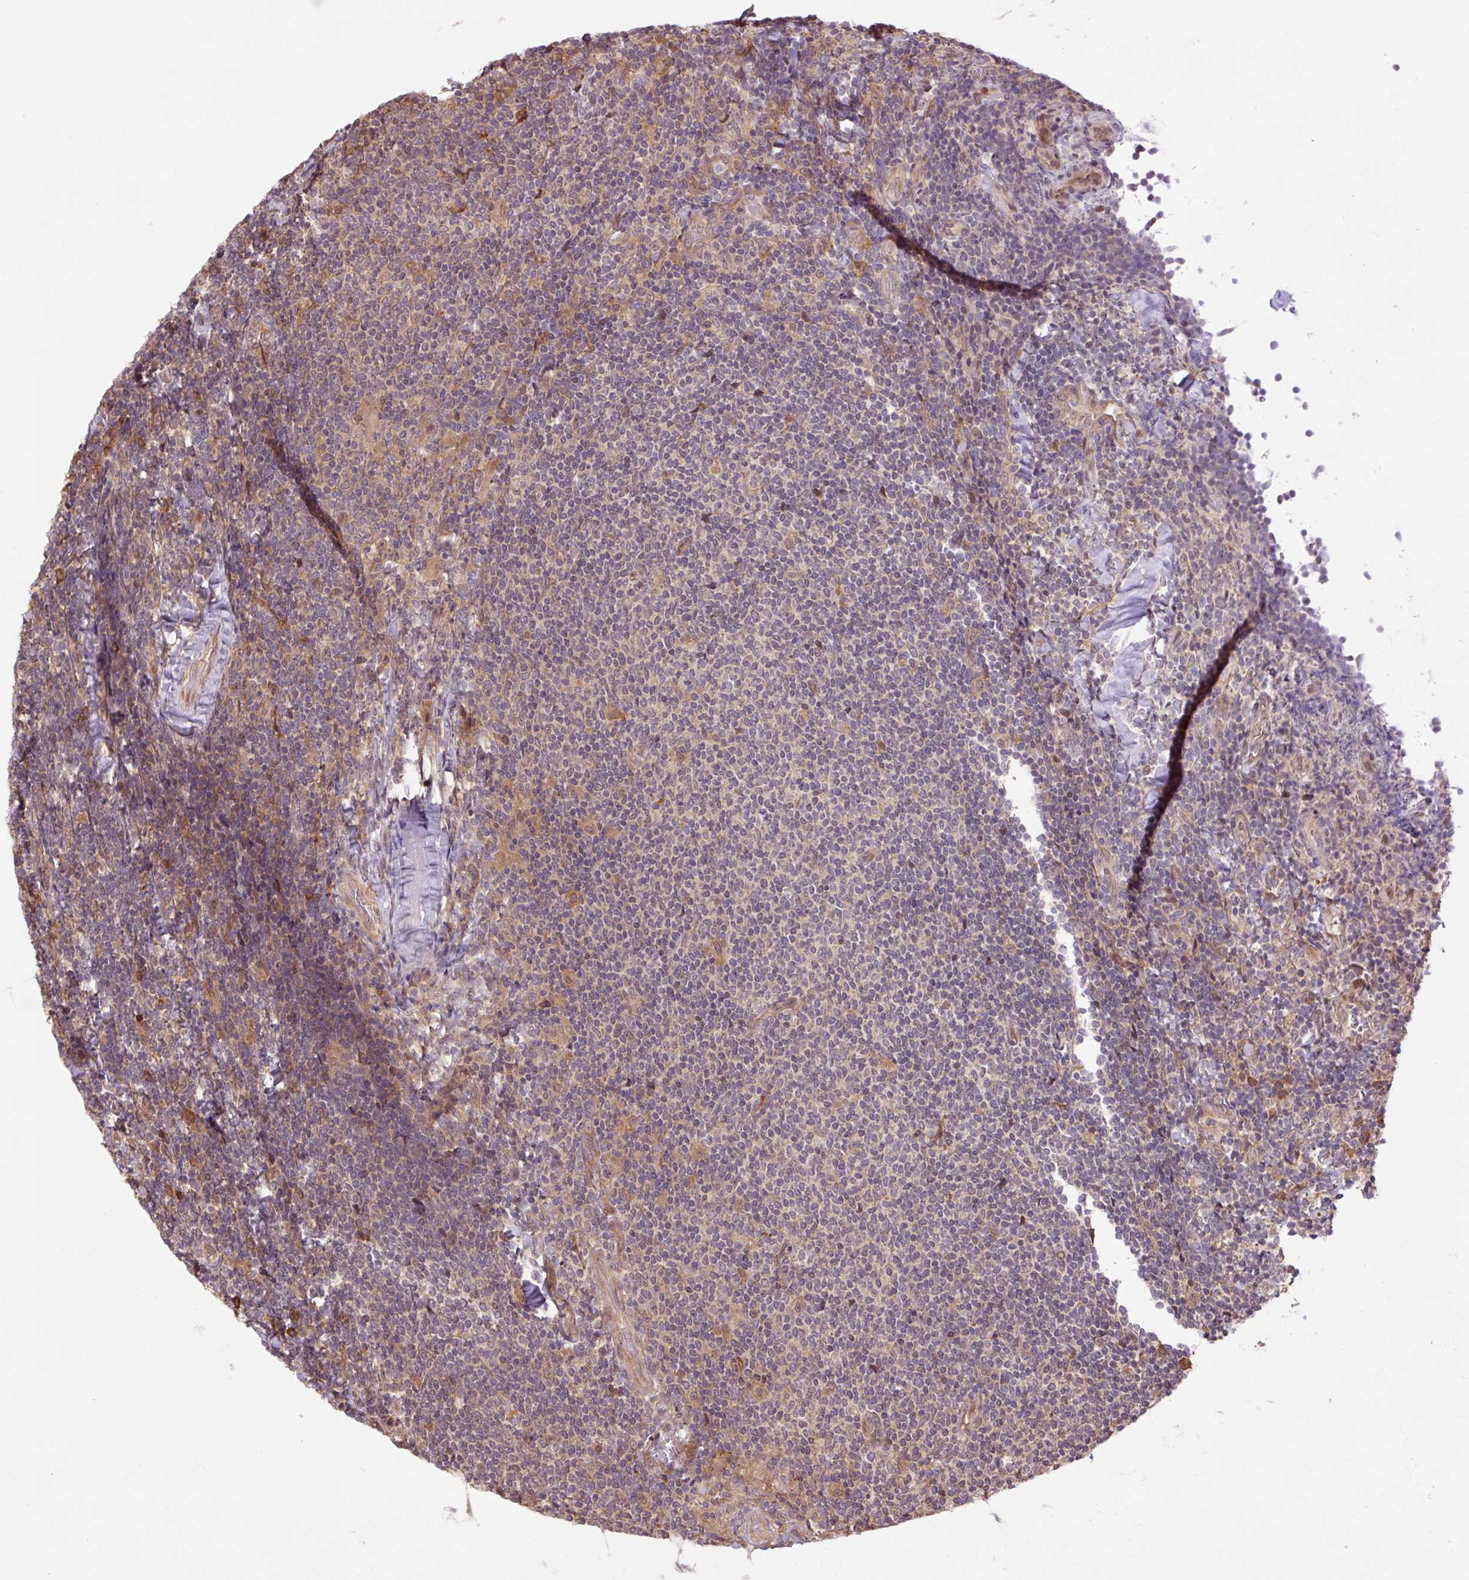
{"staining": {"intensity": "weak", "quantity": "<25%", "location": "cytoplasmic/membranous"}, "tissue": "lymphoma", "cell_type": "Tumor cells", "image_type": "cancer", "snomed": [{"axis": "morphology", "description": "Malignant lymphoma, non-Hodgkin's type, Low grade"}, {"axis": "topography", "description": "Lymph node"}], "caption": "This image is of lymphoma stained with IHC to label a protein in brown with the nuclei are counter-stained blue. There is no positivity in tumor cells.", "gene": "TPT1", "patient": {"sex": "male", "age": 52}}